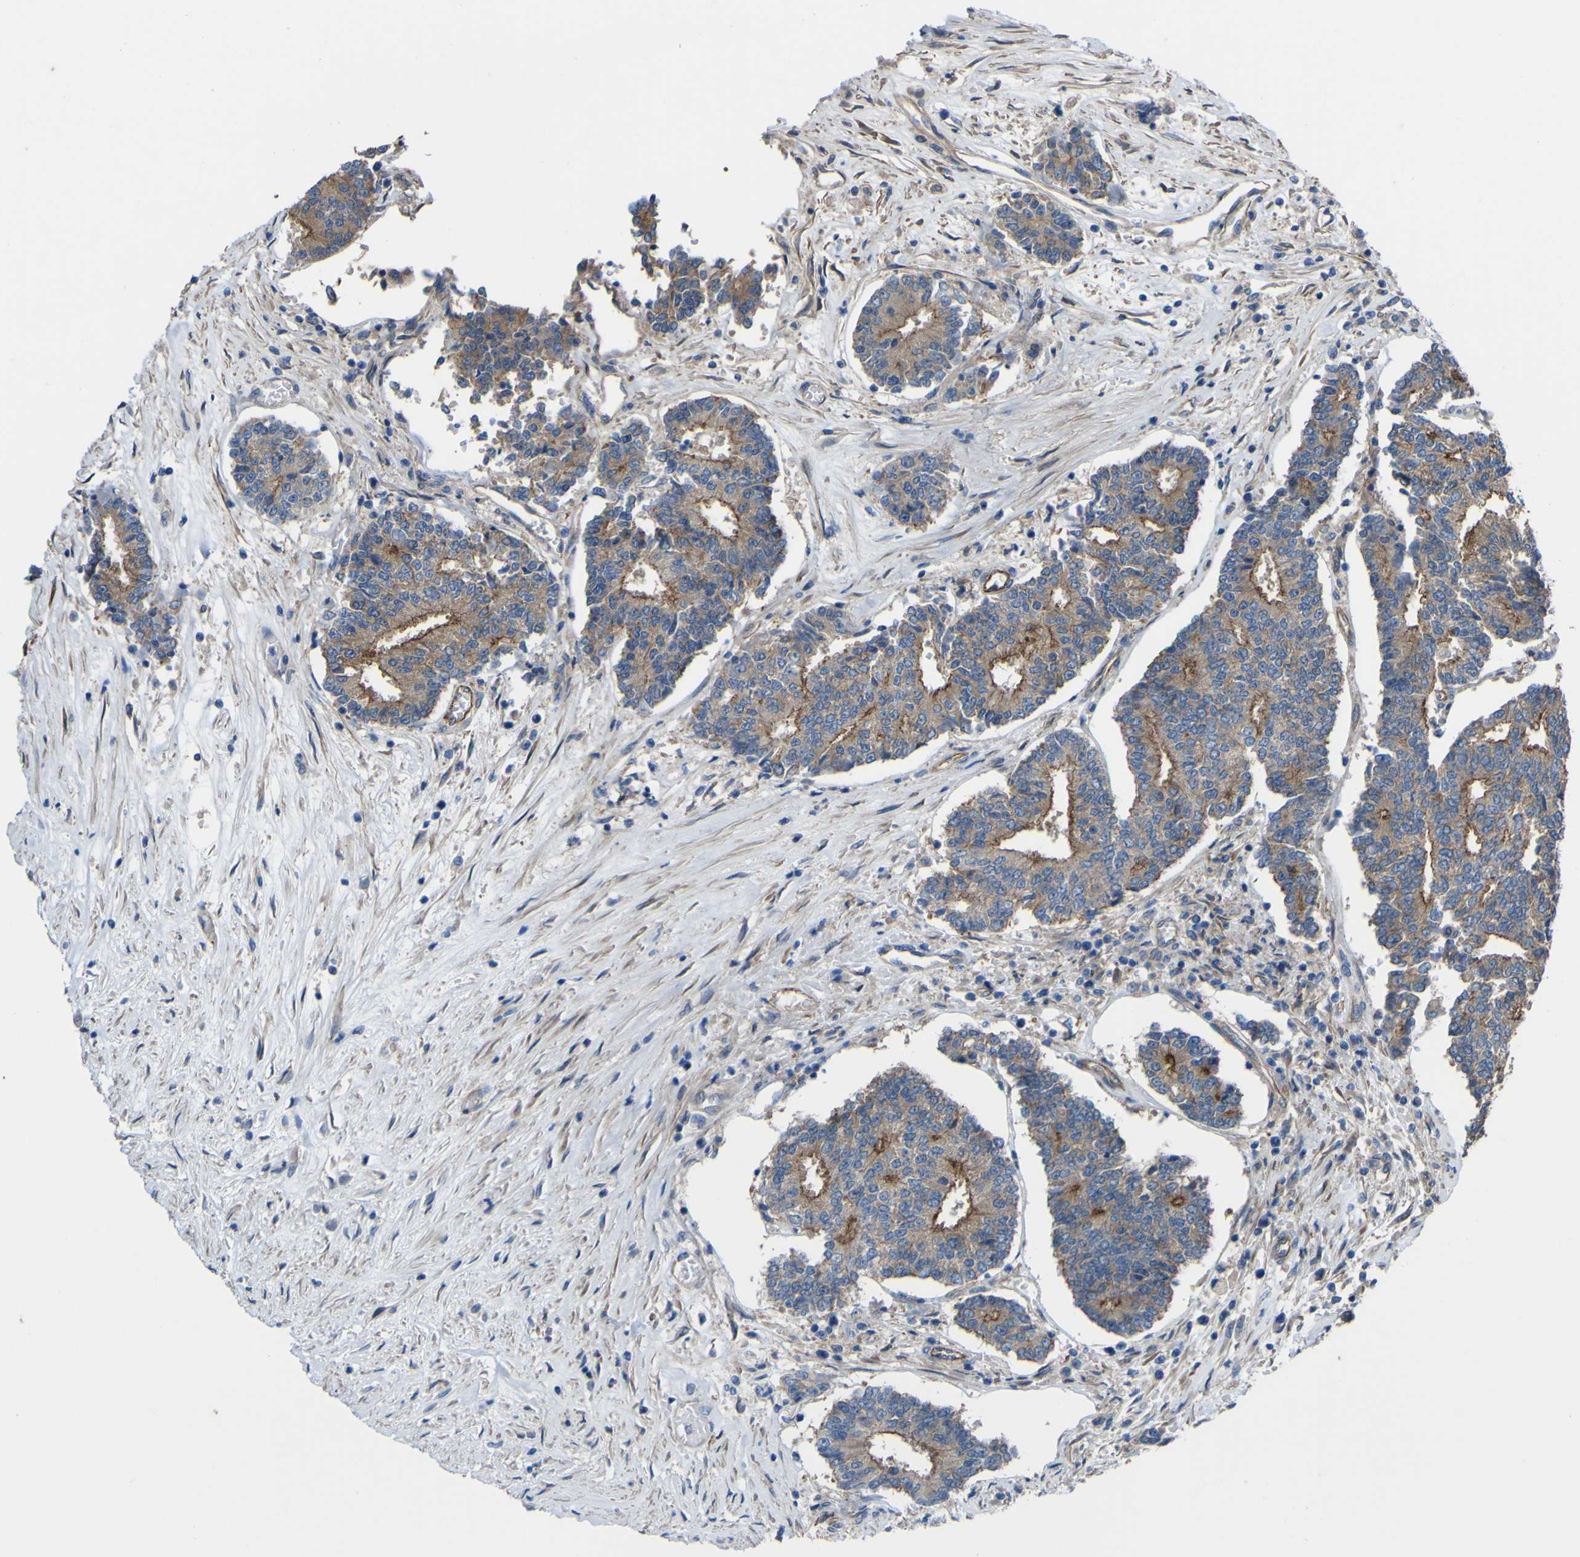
{"staining": {"intensity": "moderate", "quantity": ">75%", "location": "cytoplasmic/membranous"}, "tissue": "prostate cancer", "cell_type": "Tumor cells", "image_type": "cancer", "snomed": [{"axis": "morphology", "description": "Normal tissue, NOS"}, {"axis": "morphology", "description": "Adenocarcinoma, High grade"}, {"axis": "topography", "description": "Prostate"}, {"axis": "topography", "description": "Seminal veicle"}], "caption": "Protein expression analysis of prostate adenocarcinoma (high-grade) shows moderate cytoplasmic/membranous expression in approximately >75% of tumor cells.", "gene": "FBXO30", "patient": {"sex": "male", "age": 55}}